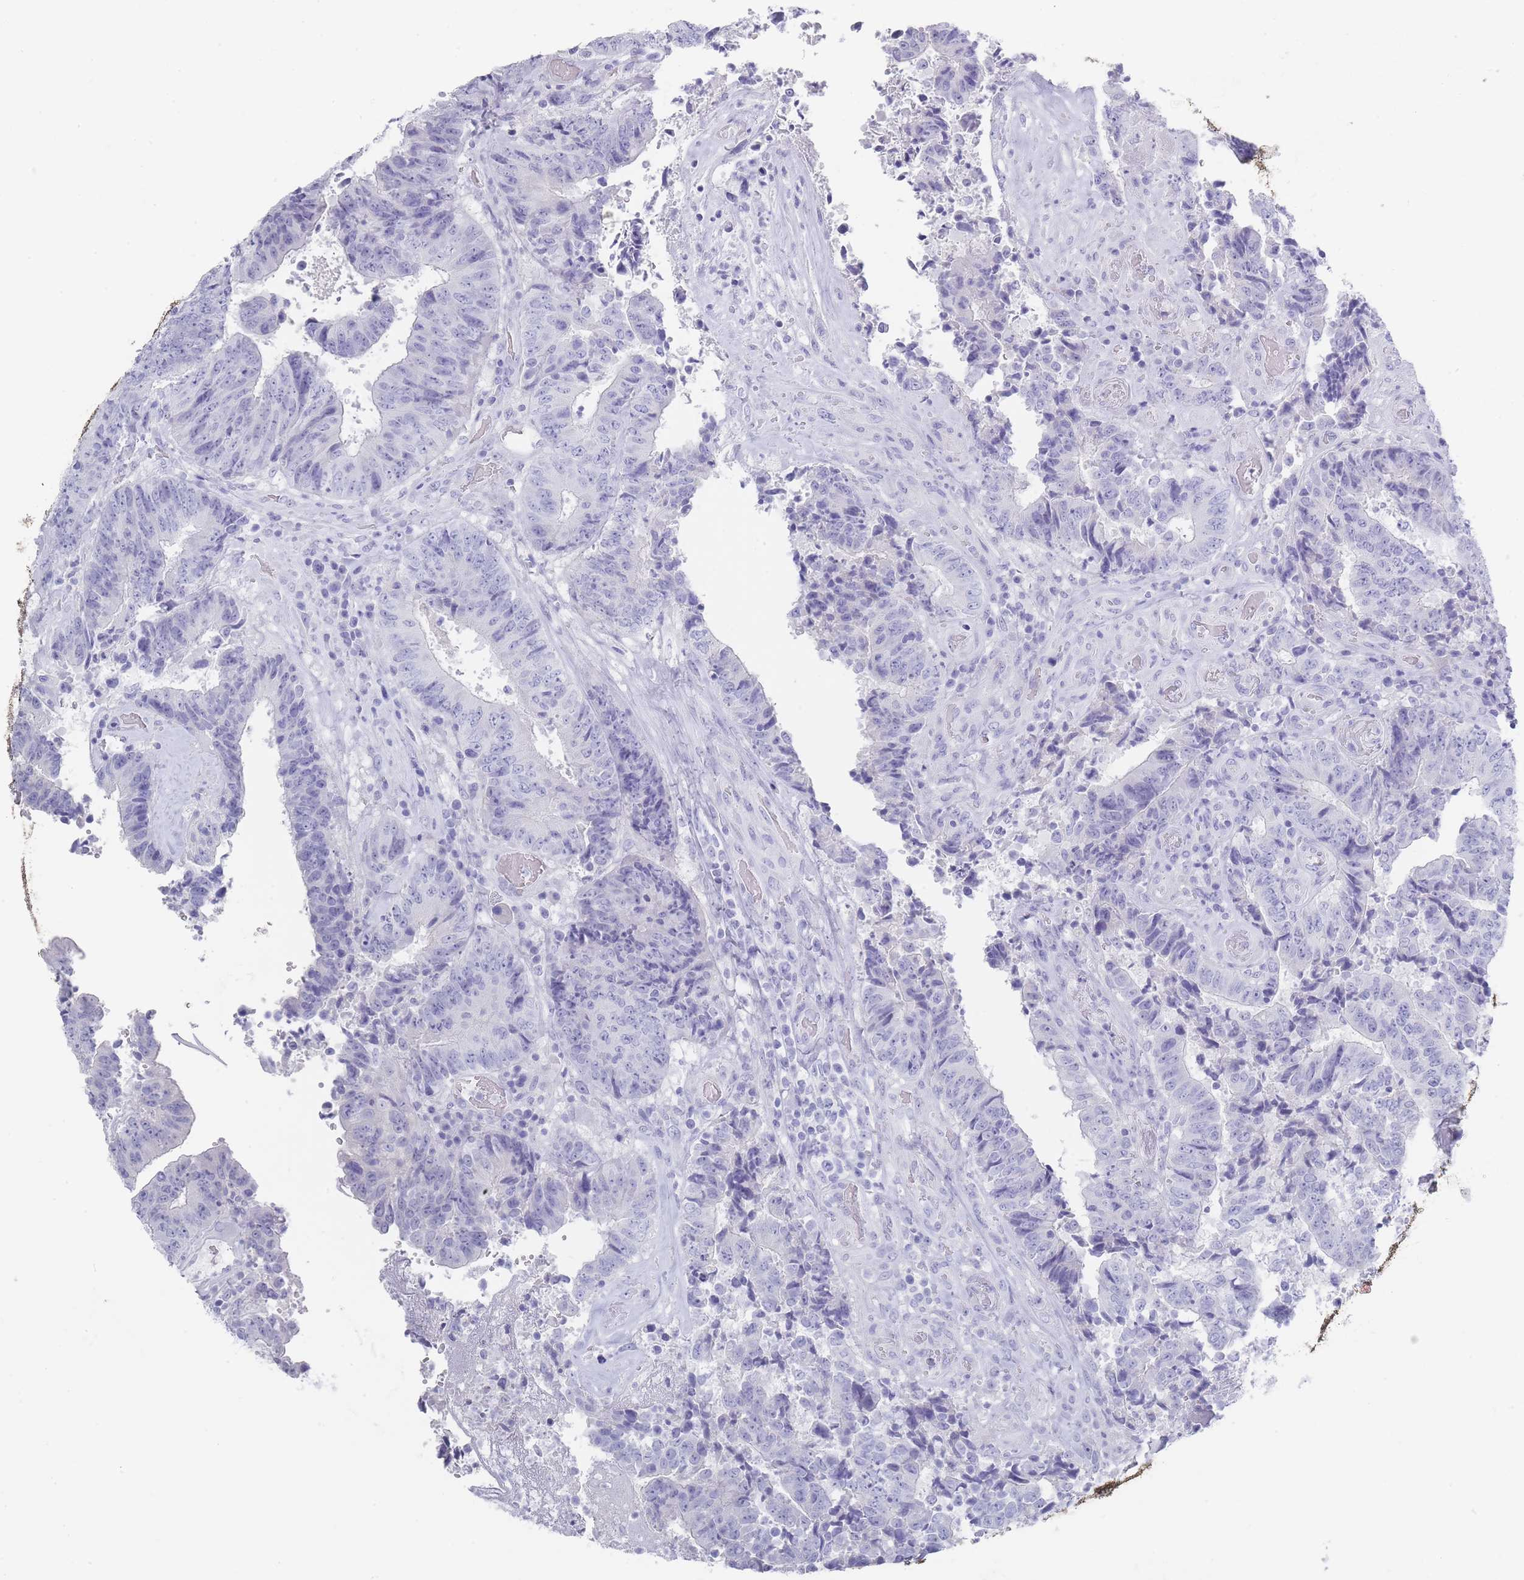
{"staining": {"intensity": "negative", "quantity": "none", "location": "none"}, "tissue": "colorectal cancer", "cell_type": "Tumor cells", "image_type": "cancer", "snomed": [{"axis": "morphology", "description": "Adenocarcinoma, NOS"}, {"axis": "topography", "description": "Rectum"}], "caption": "The photomicrograph exhibits no significant staining in tumor cells of colorectal cancer (adenocarcinoma).", "gene": "RAB2B", "patient": {"sex": "male", "age": 72}}